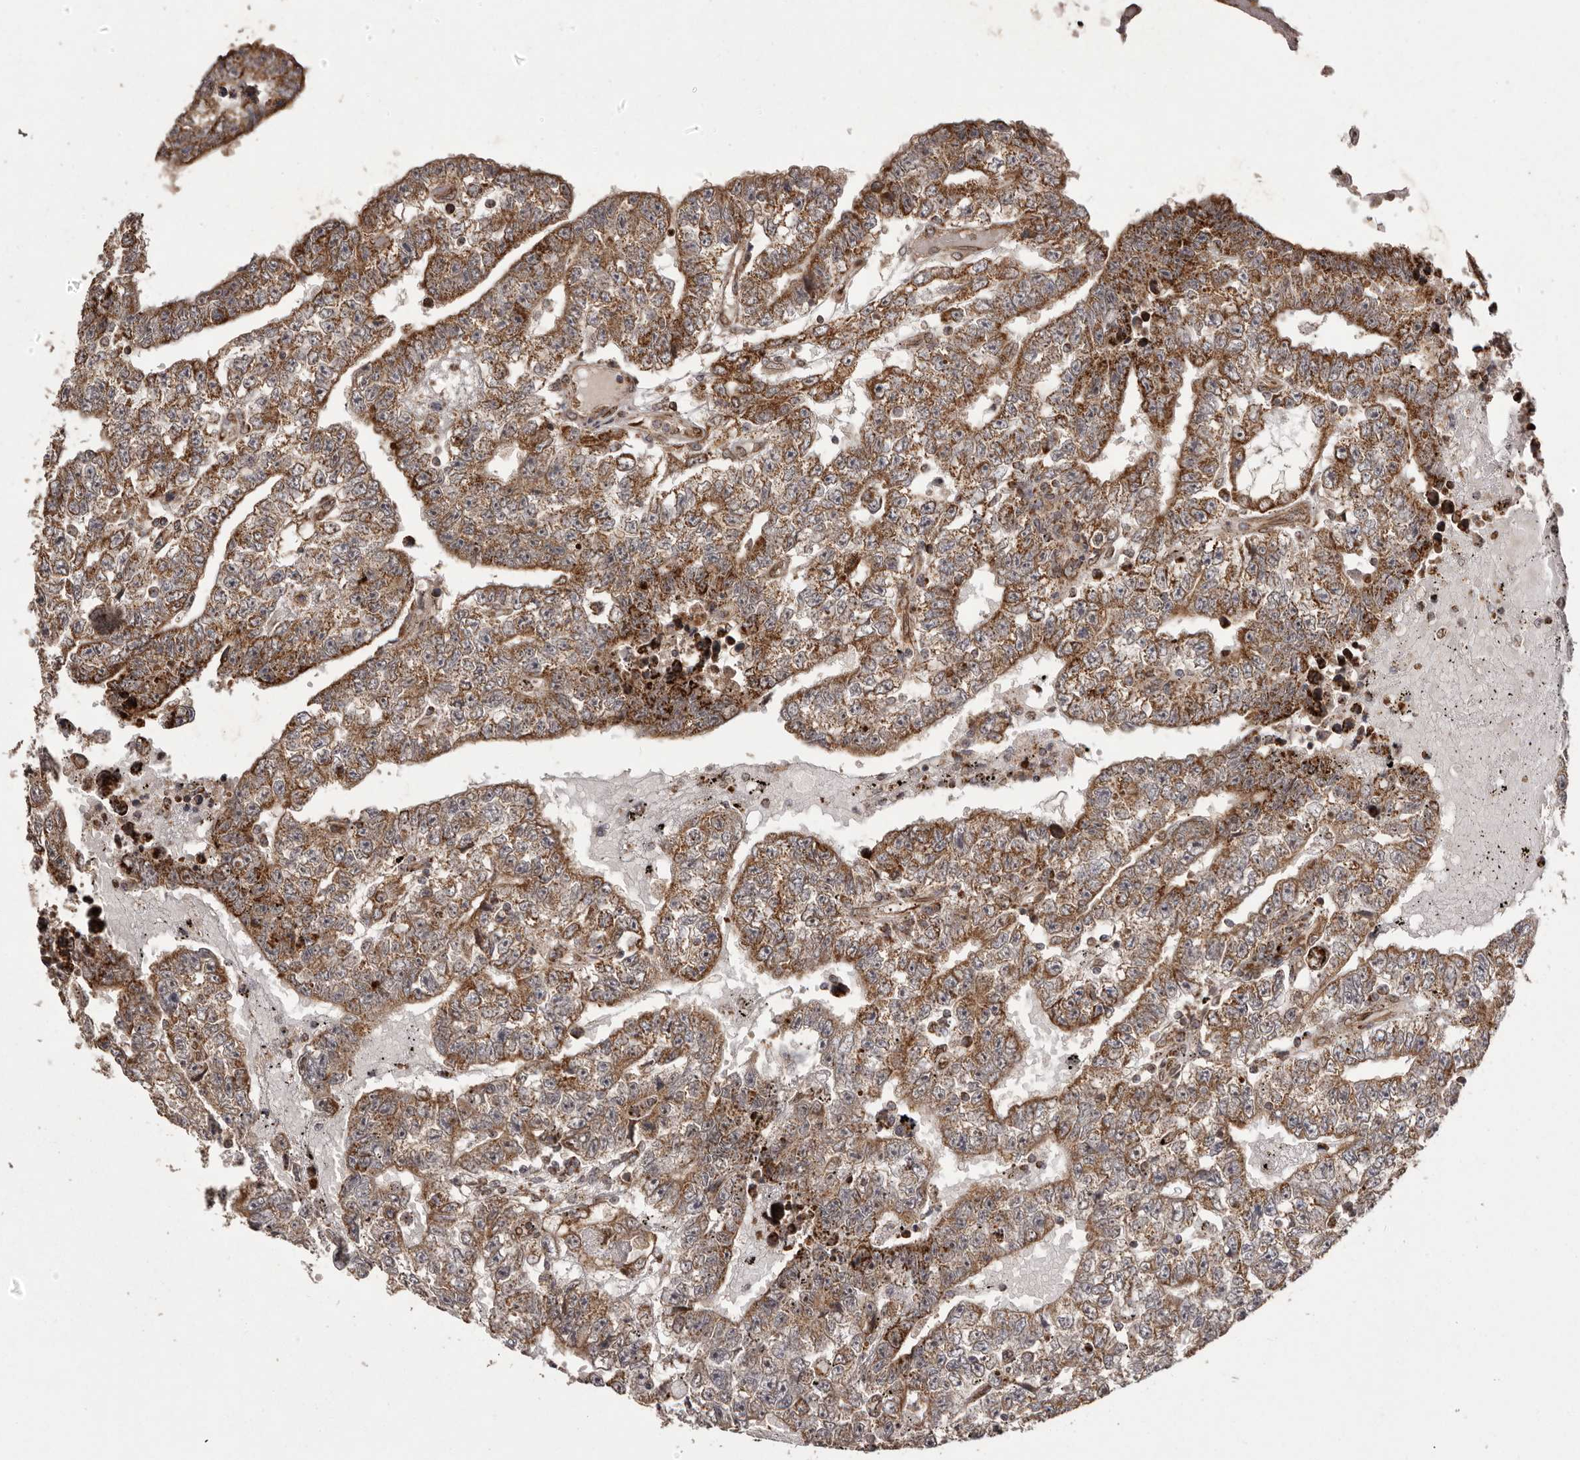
{"staining": {"intensity": "strong", "quantity": ">75%", "location": "cytoplasmic/membranous"}, "tissue": "testis cancer", "cell_type": "Tumor cells", "image_type": "cancer", "snomed": [{"axis": "morphology", "description": "Carcinoma, Embryonal, NOS"}, {"axis": "topography", "description": "Testis"}], "caption": "High-power microscopy captured an immunohistochemistry (IHC) histopathology image of embryonal carcinoma (testis), revealing strong cytoplasmic/membranous positivity in approximately >75% of tumor cells. The staining was performed using DAB (3,3'-diaminobenzidine), with brown indicating positive protein expression. Nuclei are stained blue with hematoxylin.", "gene": "CHRM2", "patient": {"sex": "male", "age": 25}}